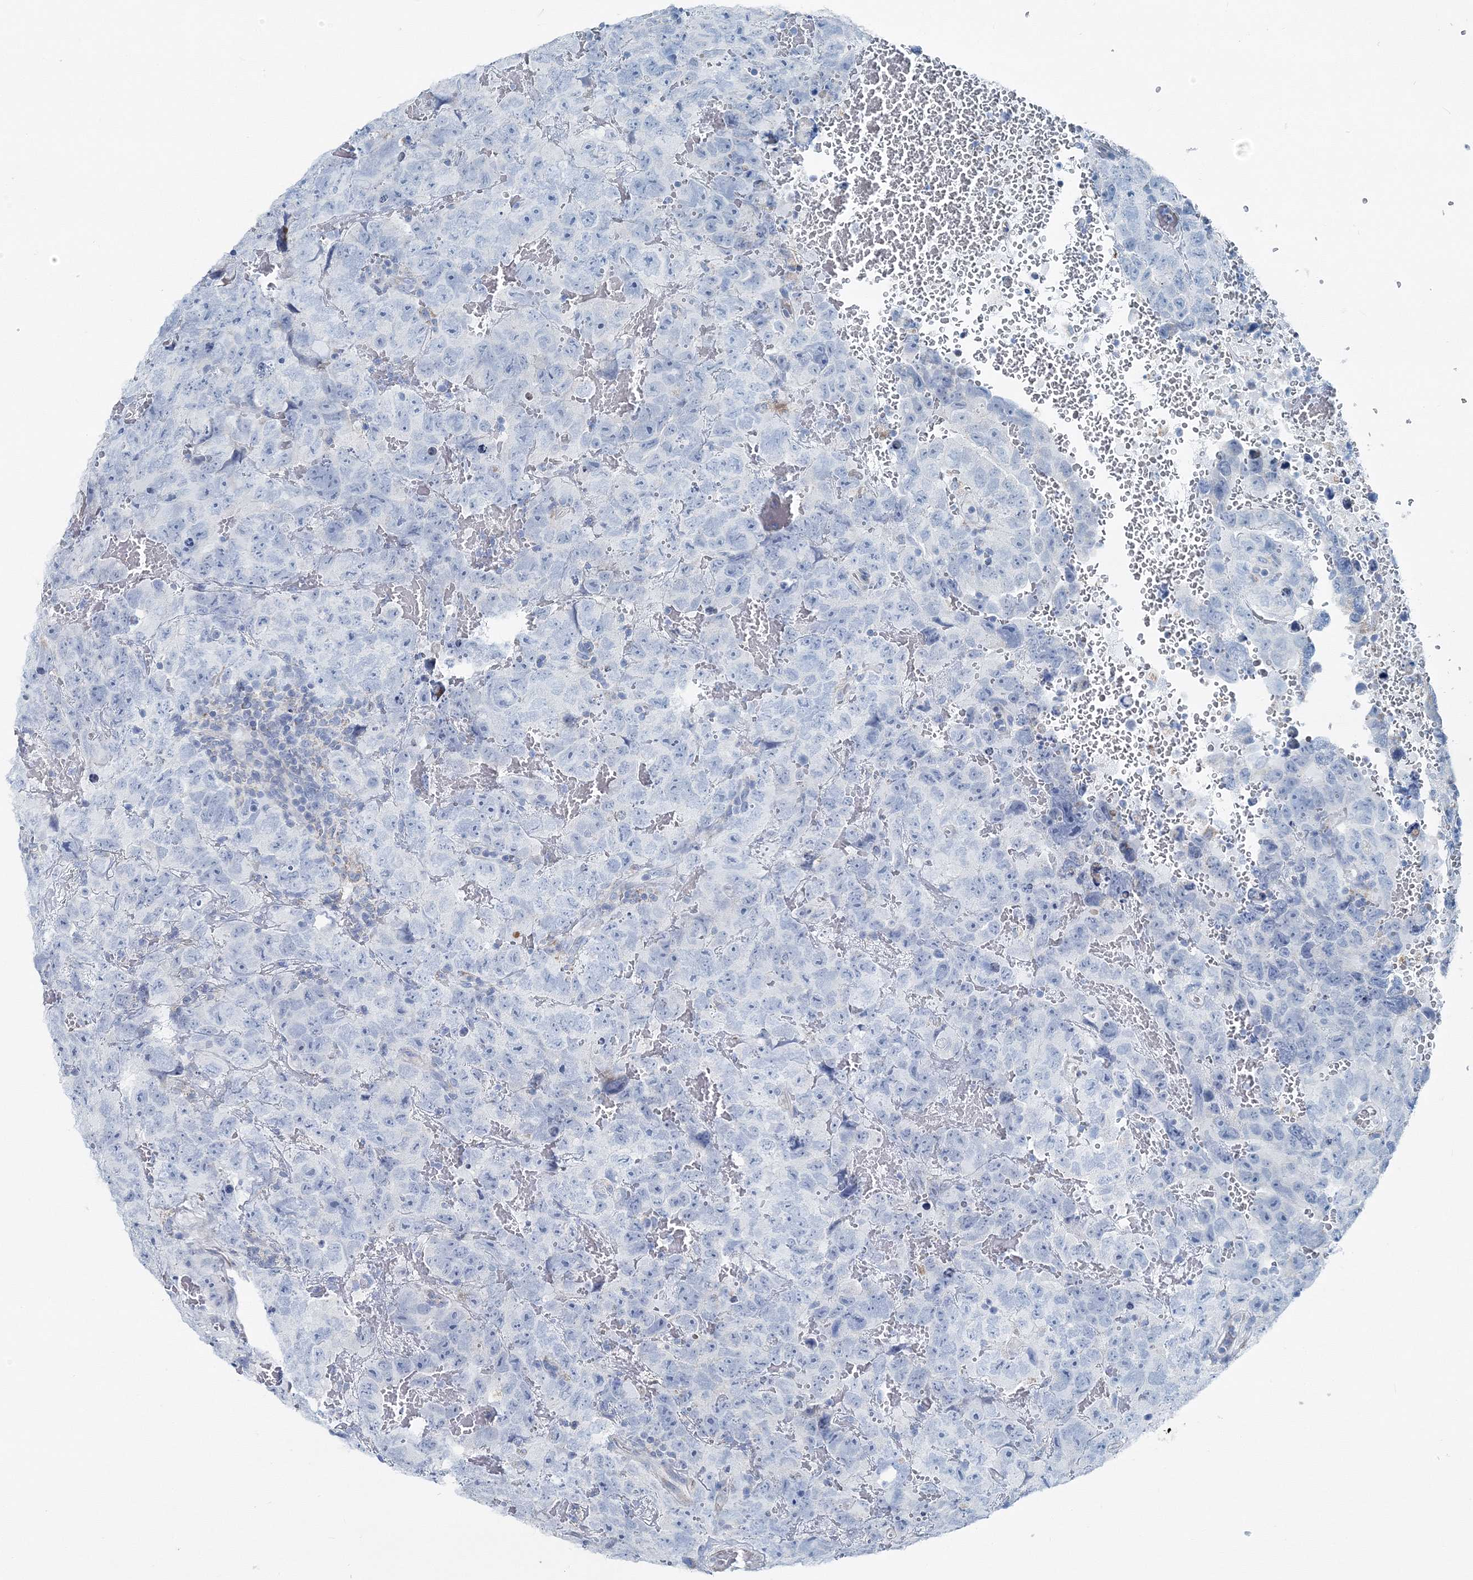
{"staining": {"intensity": "negative", "quantity": "none", "location": "none"}, "tissue": "testis cancer", "cell_type": "Tumor cells", "image_type": "cancer", "snomed": [{"axis": "morphology", "description": "Carcinoma, Embryonal, NOS"}, {"axis": "topography", "description": "Testis"}], "caption": "Immunohistochemistry of human testis cancer reveals no expression in tumor cells.", "gene": "GABARAPL2", "patient": {"sex": "male", "age": 45}}